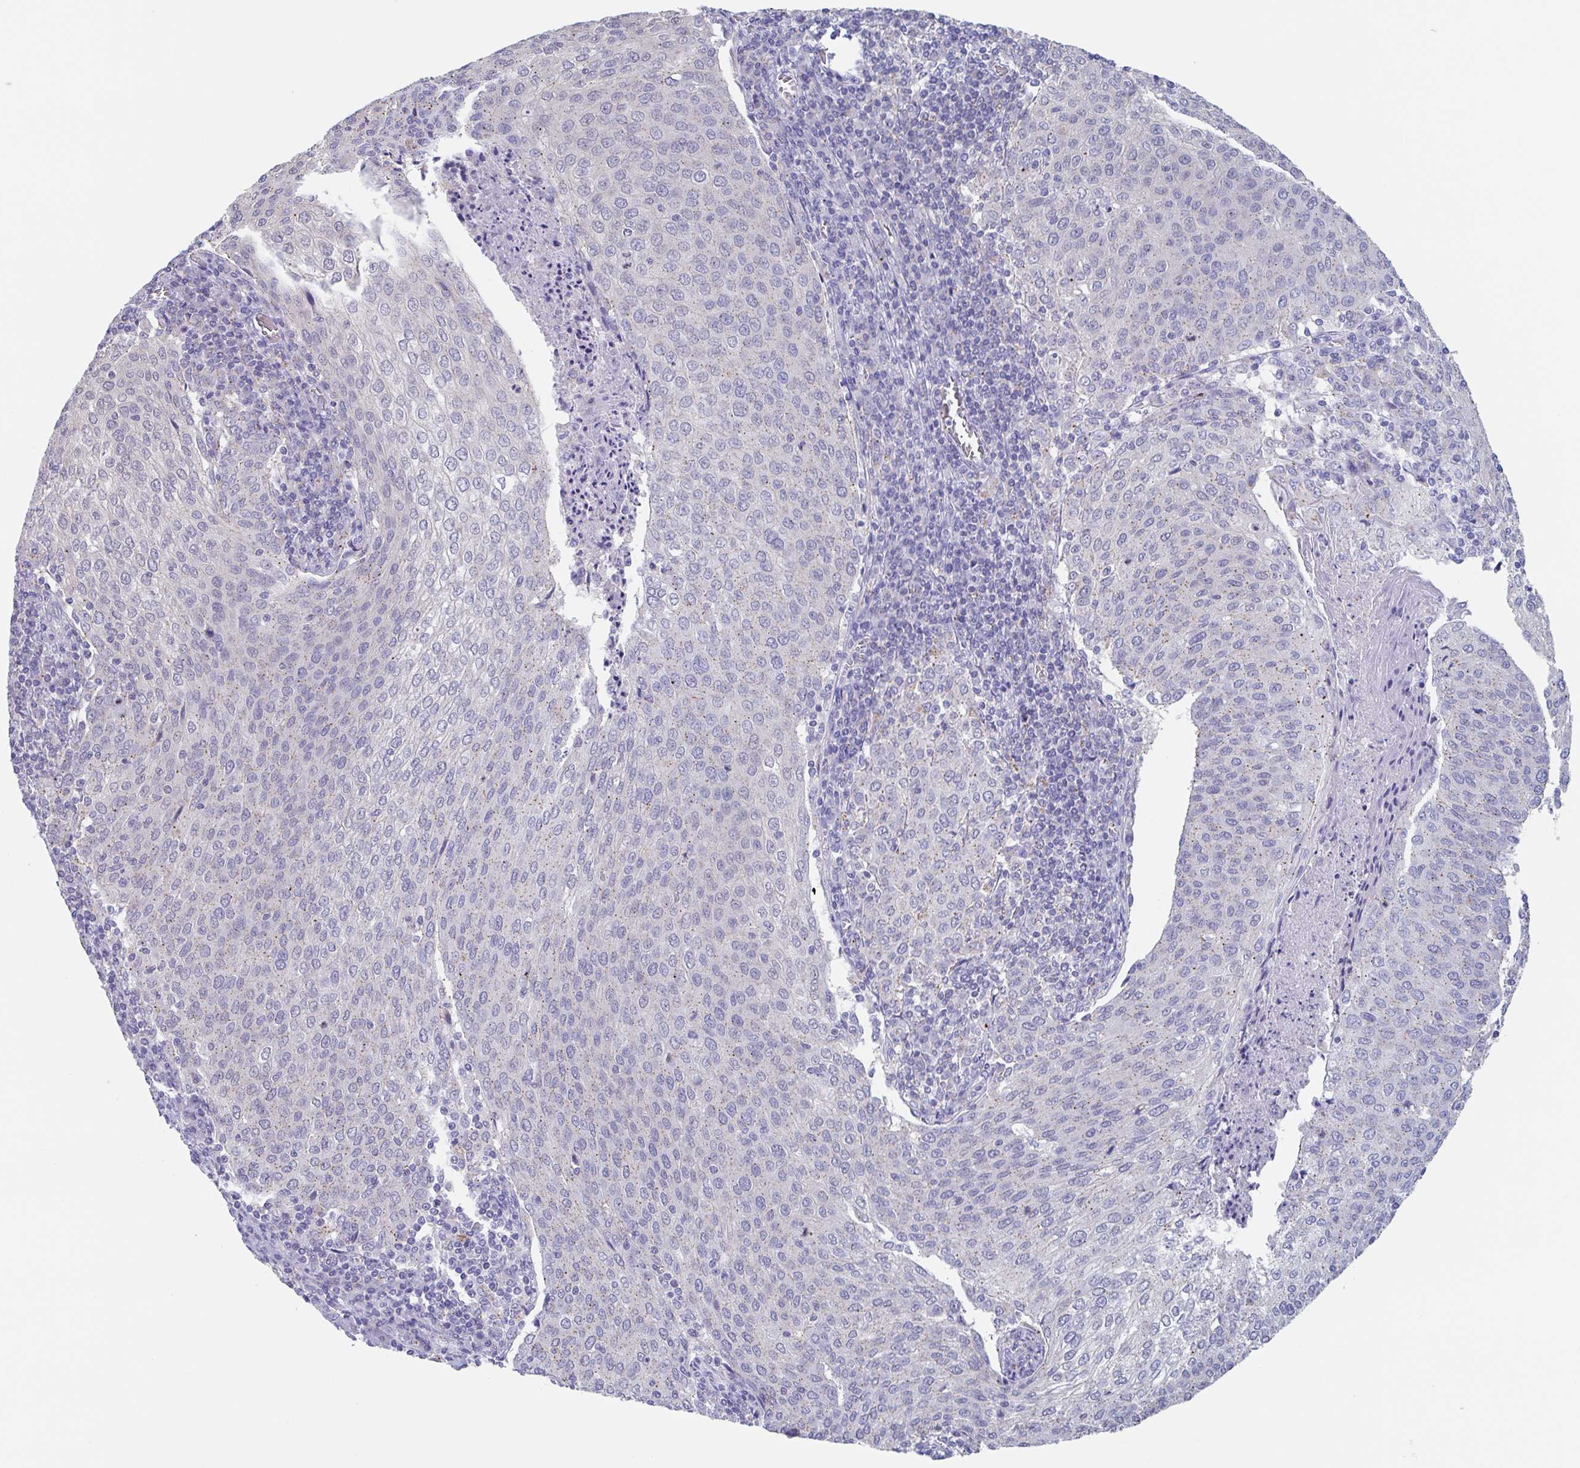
{"staining": {"intensity": "negative", "quantity": "none", "location": "none"}, "tissue": "cervical cancer", "cell_type": "Tumor cells", "image_type": "cancer", "snomed": [{"axis": "morphology", "description": "Squamous cell carcinoma, NOS"}, {"axis": "topography", "description": "Cervix"}], "caption": "There is no significant expression in tumor cells of cervical squamous cell carcinoma. Nuclei are stained in blue.", "gene": "CHMP5", "patient": {"sex": "female", "age": 46}}